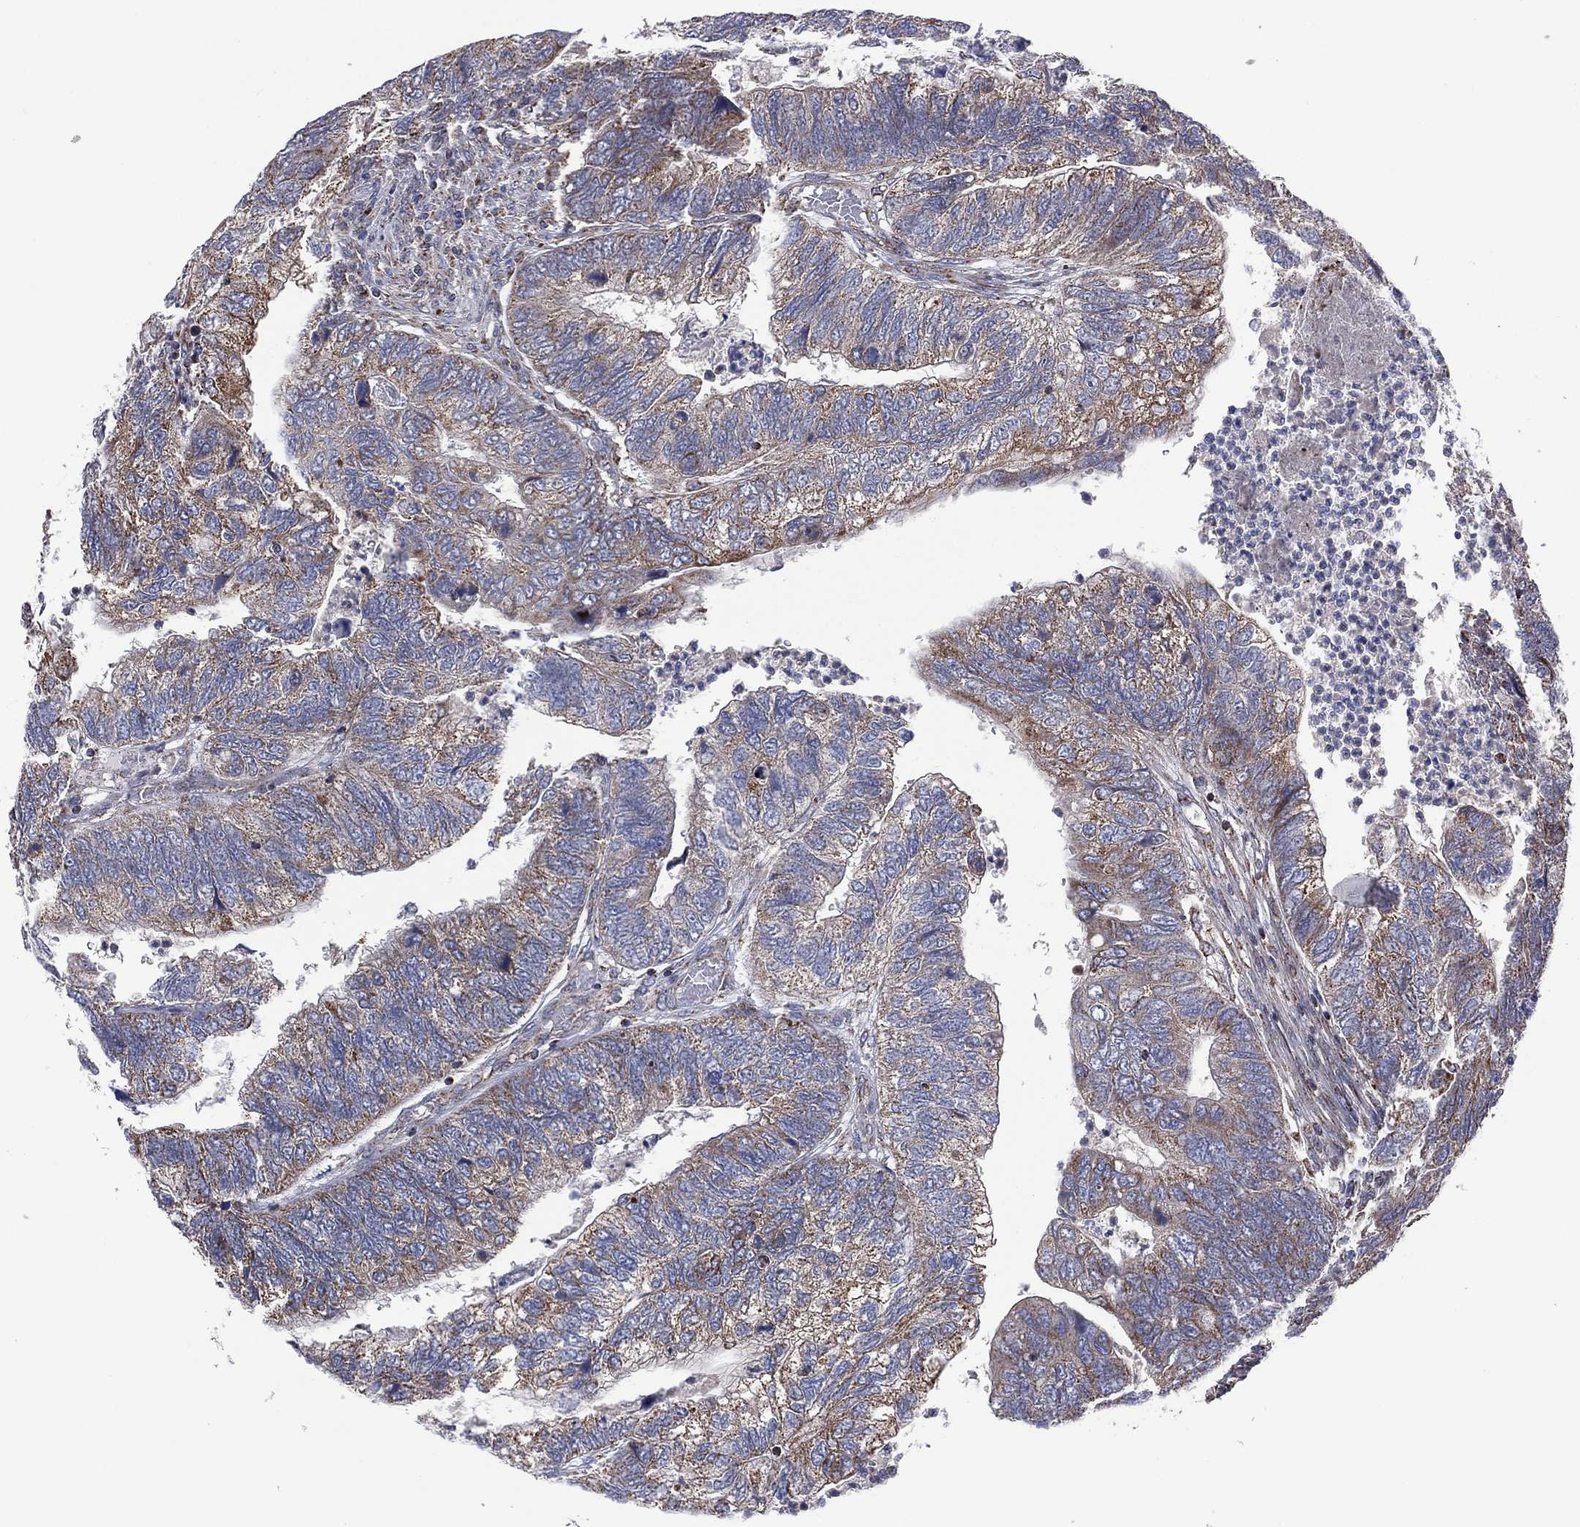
{"staining": {"intensity": "weak", "quantity": "25%-75%", "location": "cytoplasmic/membranous"}, "tissue": "colorectal cancer", "cell_type": "Tumor cells", "image_type": "cancer", "snomed": [{"axis": "morphology", "description": "Adenocarcinoma, NOS"}, {"axis": "topography", "description": "Colon"}], "caption": "The image demonstrates immunohistochemical staining of colorectal adenocarcinoma. There is weak cytoplasmic/membranous positivity is identified in approximately 25%-75% of tumor cells. (brown staining indicates protein expression, while blue staining denotes nuclei).", "gene": "PIDD1", "patient": {"sex": "female", "age": 67}}